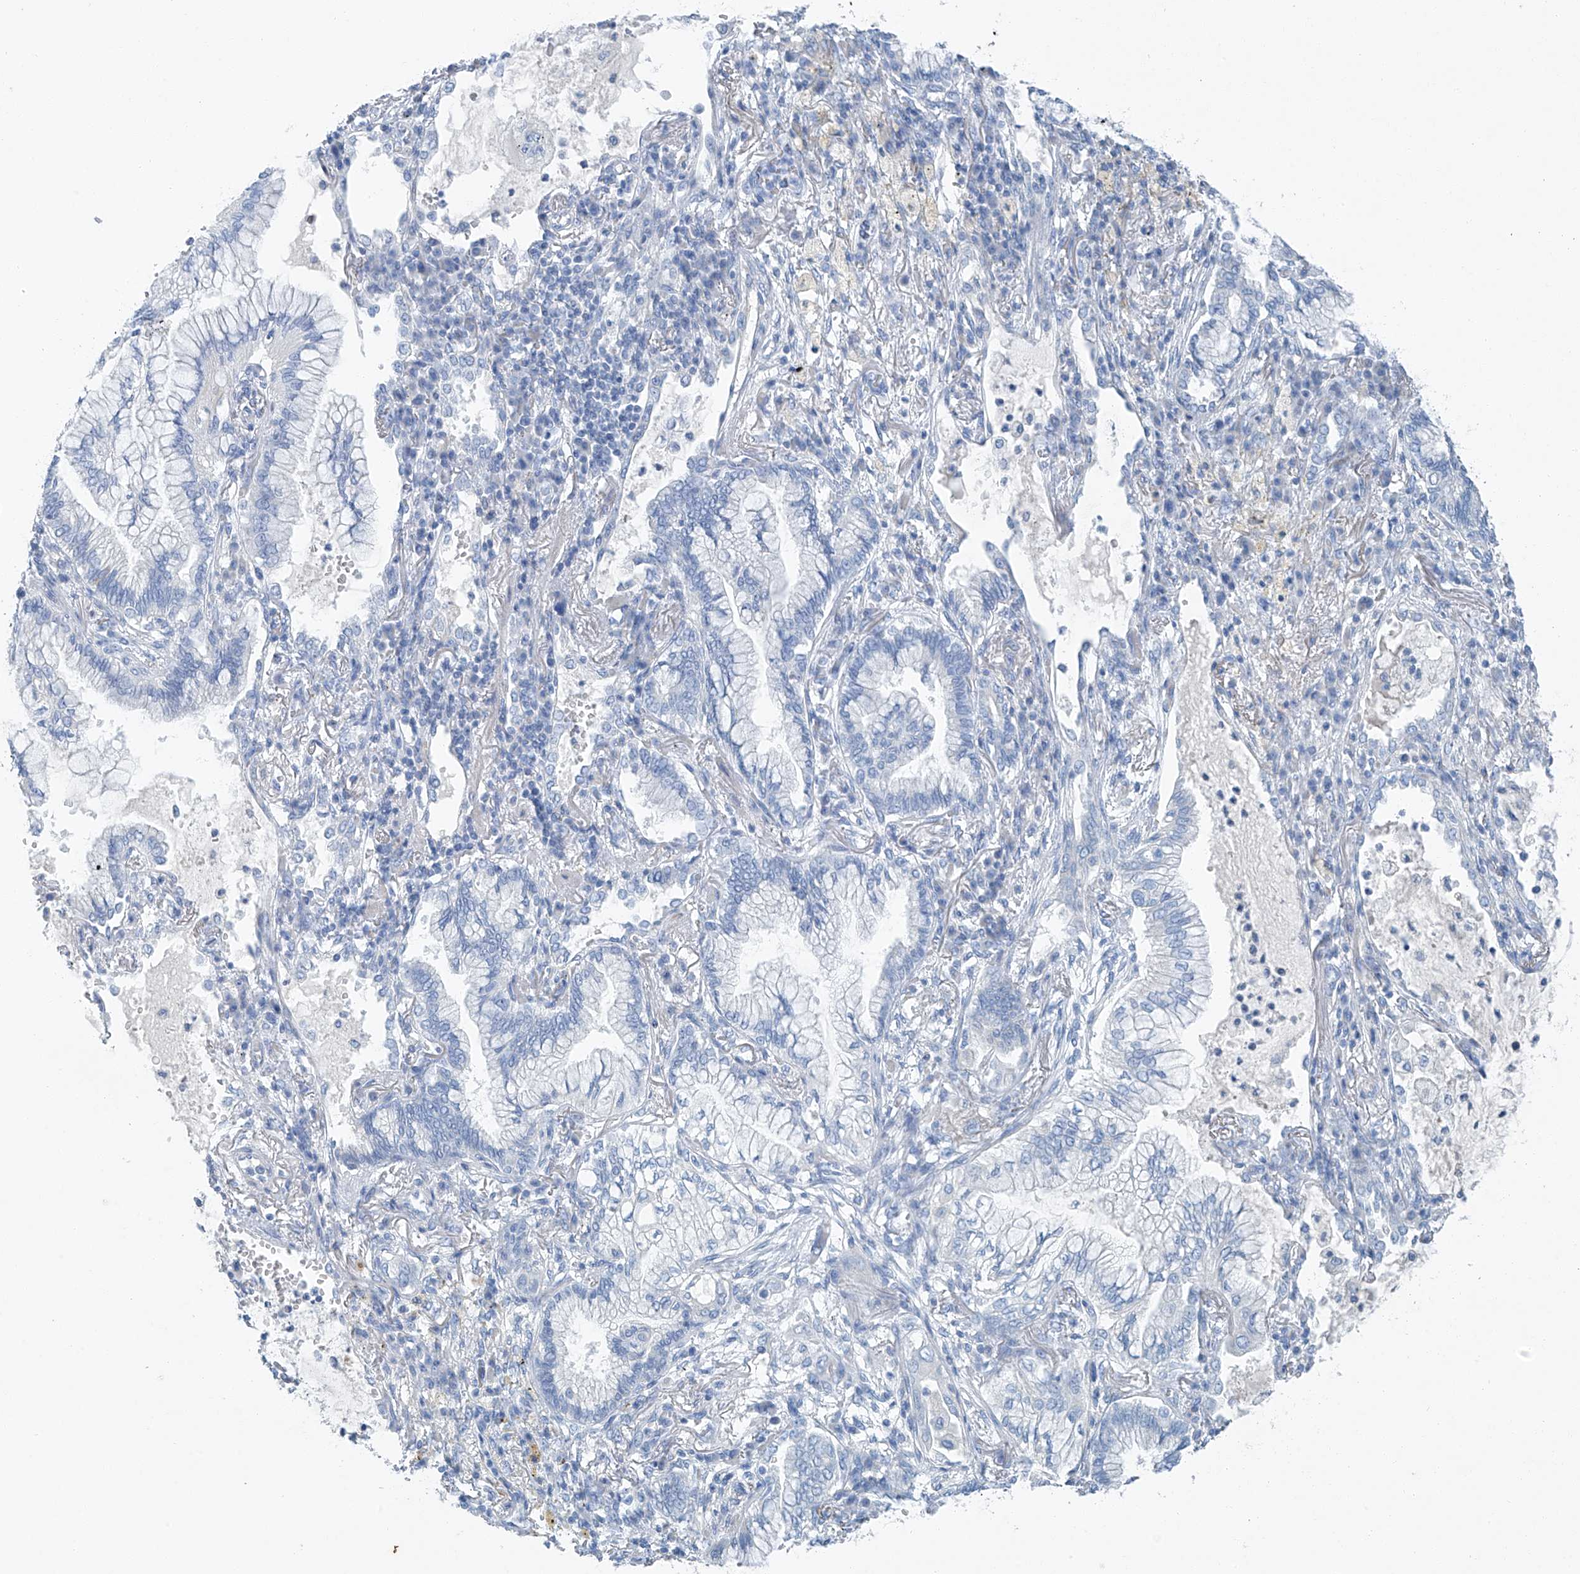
{"staining": {"intensity": "negative", "quantity": "none", "location": "none"}, "tissue": "lung cancer", "cell_type": "Tumor cells", "image_type": "cancer", "snomed": [{"axis": "morphology", "description": "Adenocarcinoma, NOS"}, {"axis": "topography", "description": "Lung"}], "caption": "IHC photomicrograph of adenocarcinoma (lung) stained for a protein (brown), which demonstrates no staining in tumor cells.", "gene": "C1orf87", "patient": {"sex": "female", "age": 70}}